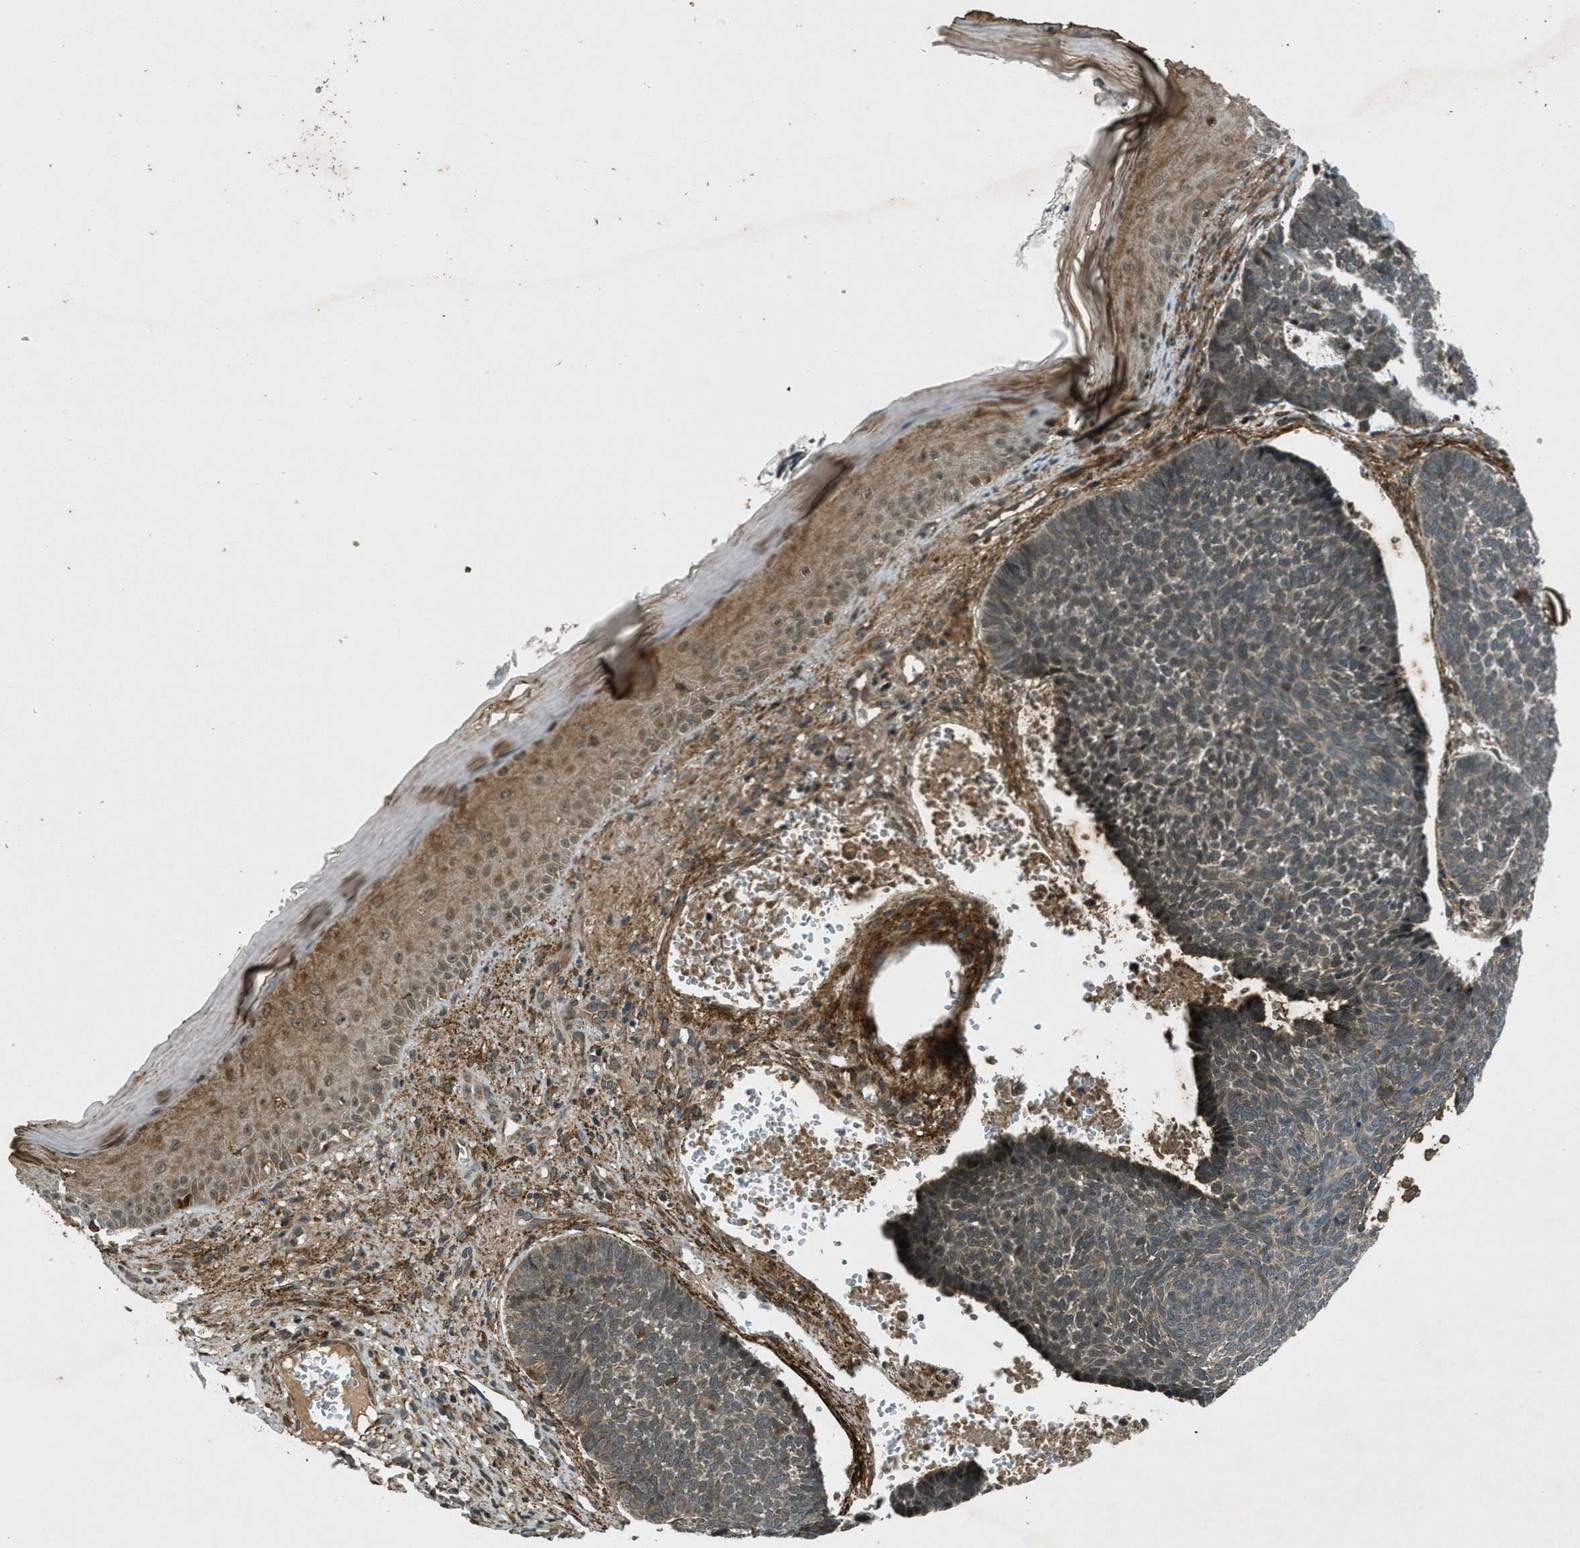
{"staining": {"intensity": "weak", "quantity": ">75%", "location": "cytoplasmic/membranous"}, "tissue": "skin cancer", "cell_type": "Tumor cells", "image_type": "cancer", "snomed": [{"axis": "morphology", "description": "Basal cell carcinoma"}, {"axis": "topography", "description": "Skin"}], "caption": "Weak cytoplasmic/membranous positivity is present in about >75% of tumor cells in skin basal cell carcinoma.", "gene": "EIF2AK3", "patient": {"sex": "male", "age": 84}}